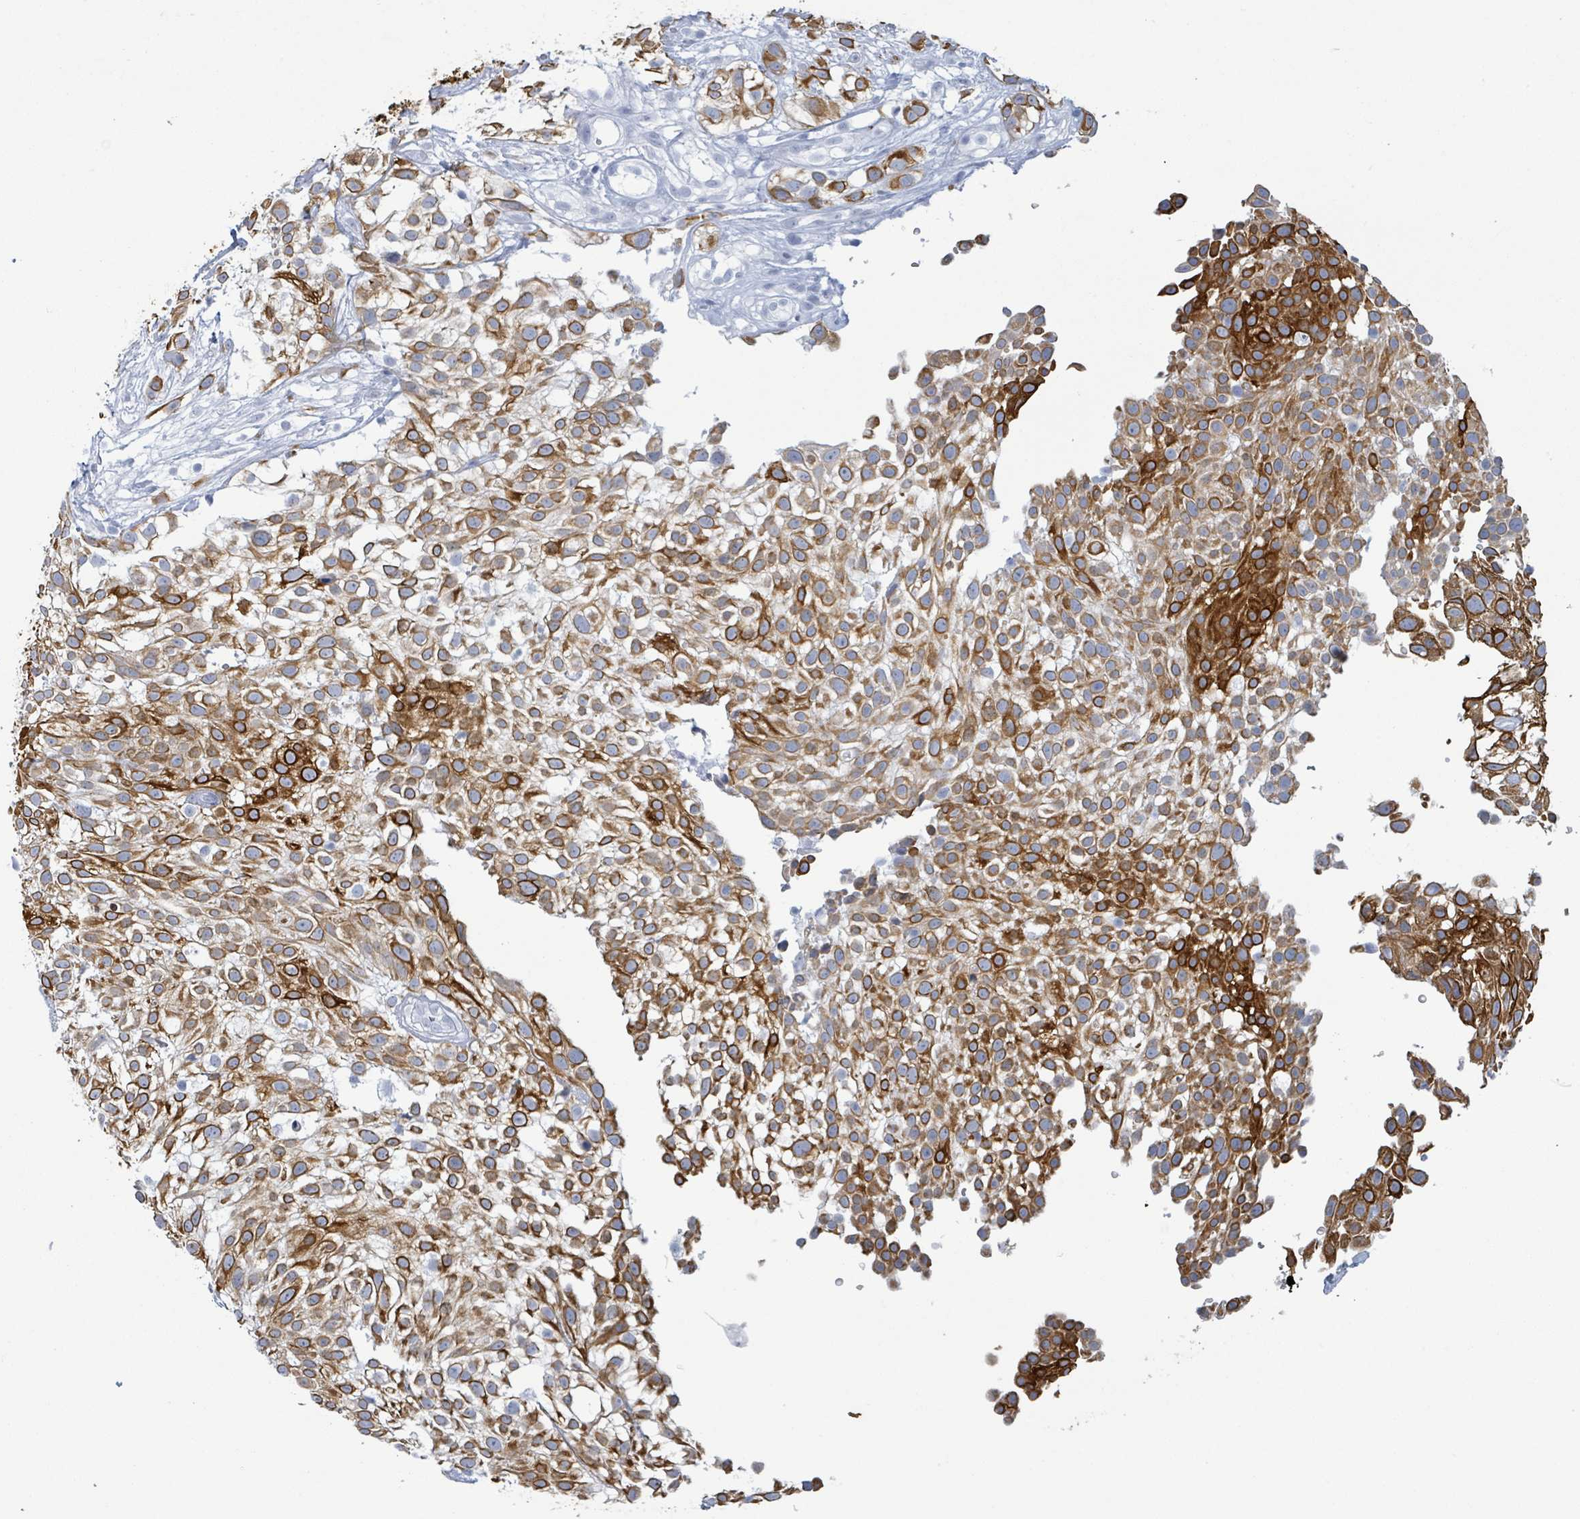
{"staining": {"intensity": "strong", "quantity": "25%-75%", "location": "cytoplasmic/membranous"}, "tissue": "urothelial cancer", "cell_type": "Tumor cells", "image_type": "cancer", "snomed": [{"axis": "morphology", "description": "Urothelial carcinoma, High grade"}, {"axis": "topography", "description": "Urinary bladder"}], "caption": "Immunohistochemical staining of urothelial carcinoma (high-grade) shows strong cytoplasmic/membranous protein positivity in about 25%-75% of tumor cells. The staining was performed using DAB to visualize the protein expression in brown, while the nuclei were stained in blue with hematoxylin (Magnification: 20x).", "gene": "KRT8", "patient": {"sex": "male", "age": 56}}